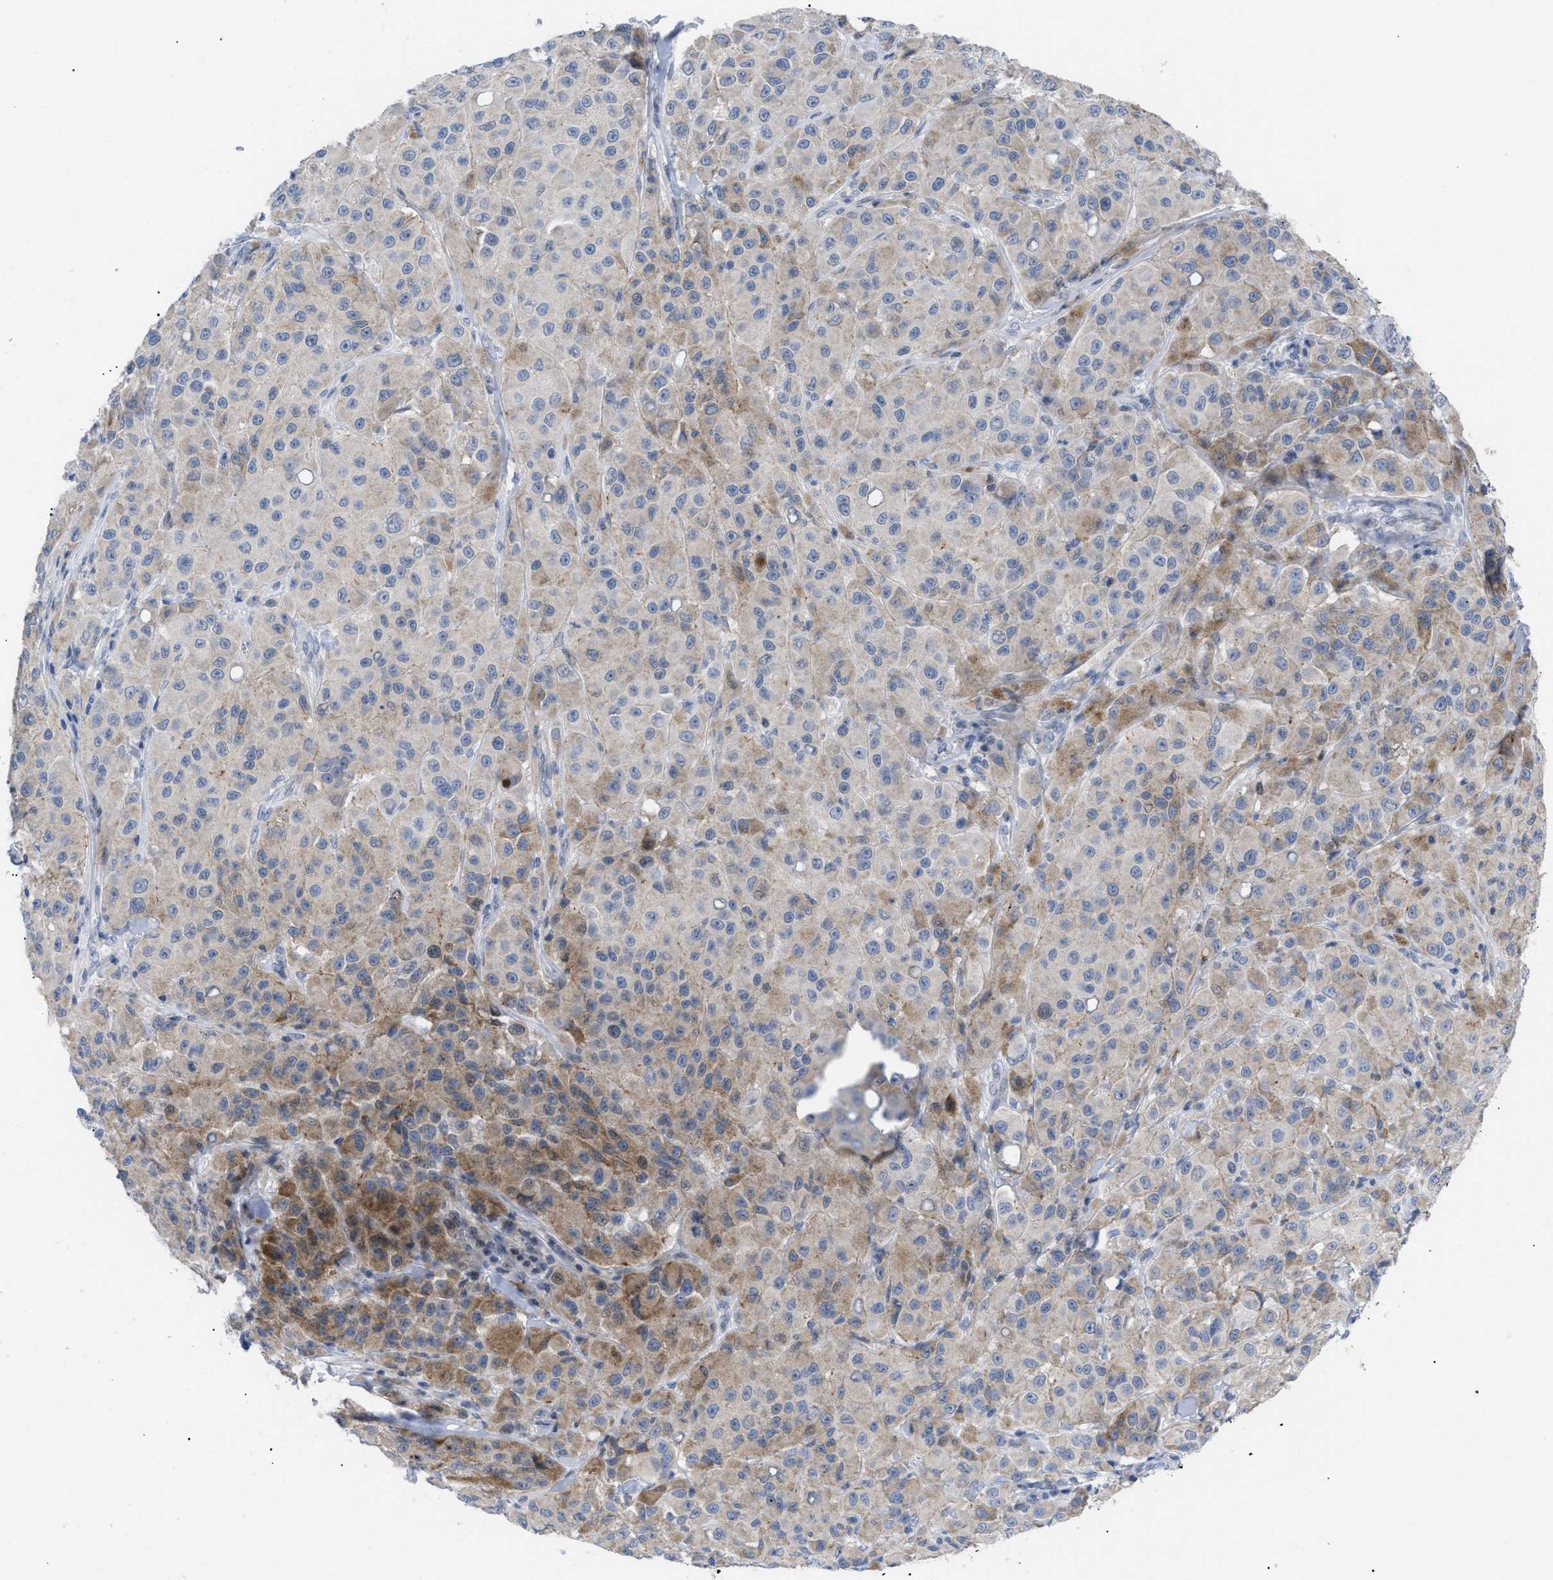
{"staining": {"intensity": "weak", "quantity": "25%-75%", "location": "cytoplasmic/membranous"}, "tissue": "melanoma", "cell_type": "Tumor cells", "image_type": "cancer", "snomed": [{"axis": "morphology", "description": "Malignant melanoma, NOS"}, {"axis": "topography", "description": "Skin"}], "caption": "Immunohistochemical staining of melanoma reveals low levels of weak cytoplasmic/membranous staining in approximately 25%-75% of tumor cells.", "gene": "CAV3", "patient": {"sex": "male", "age": 84}}